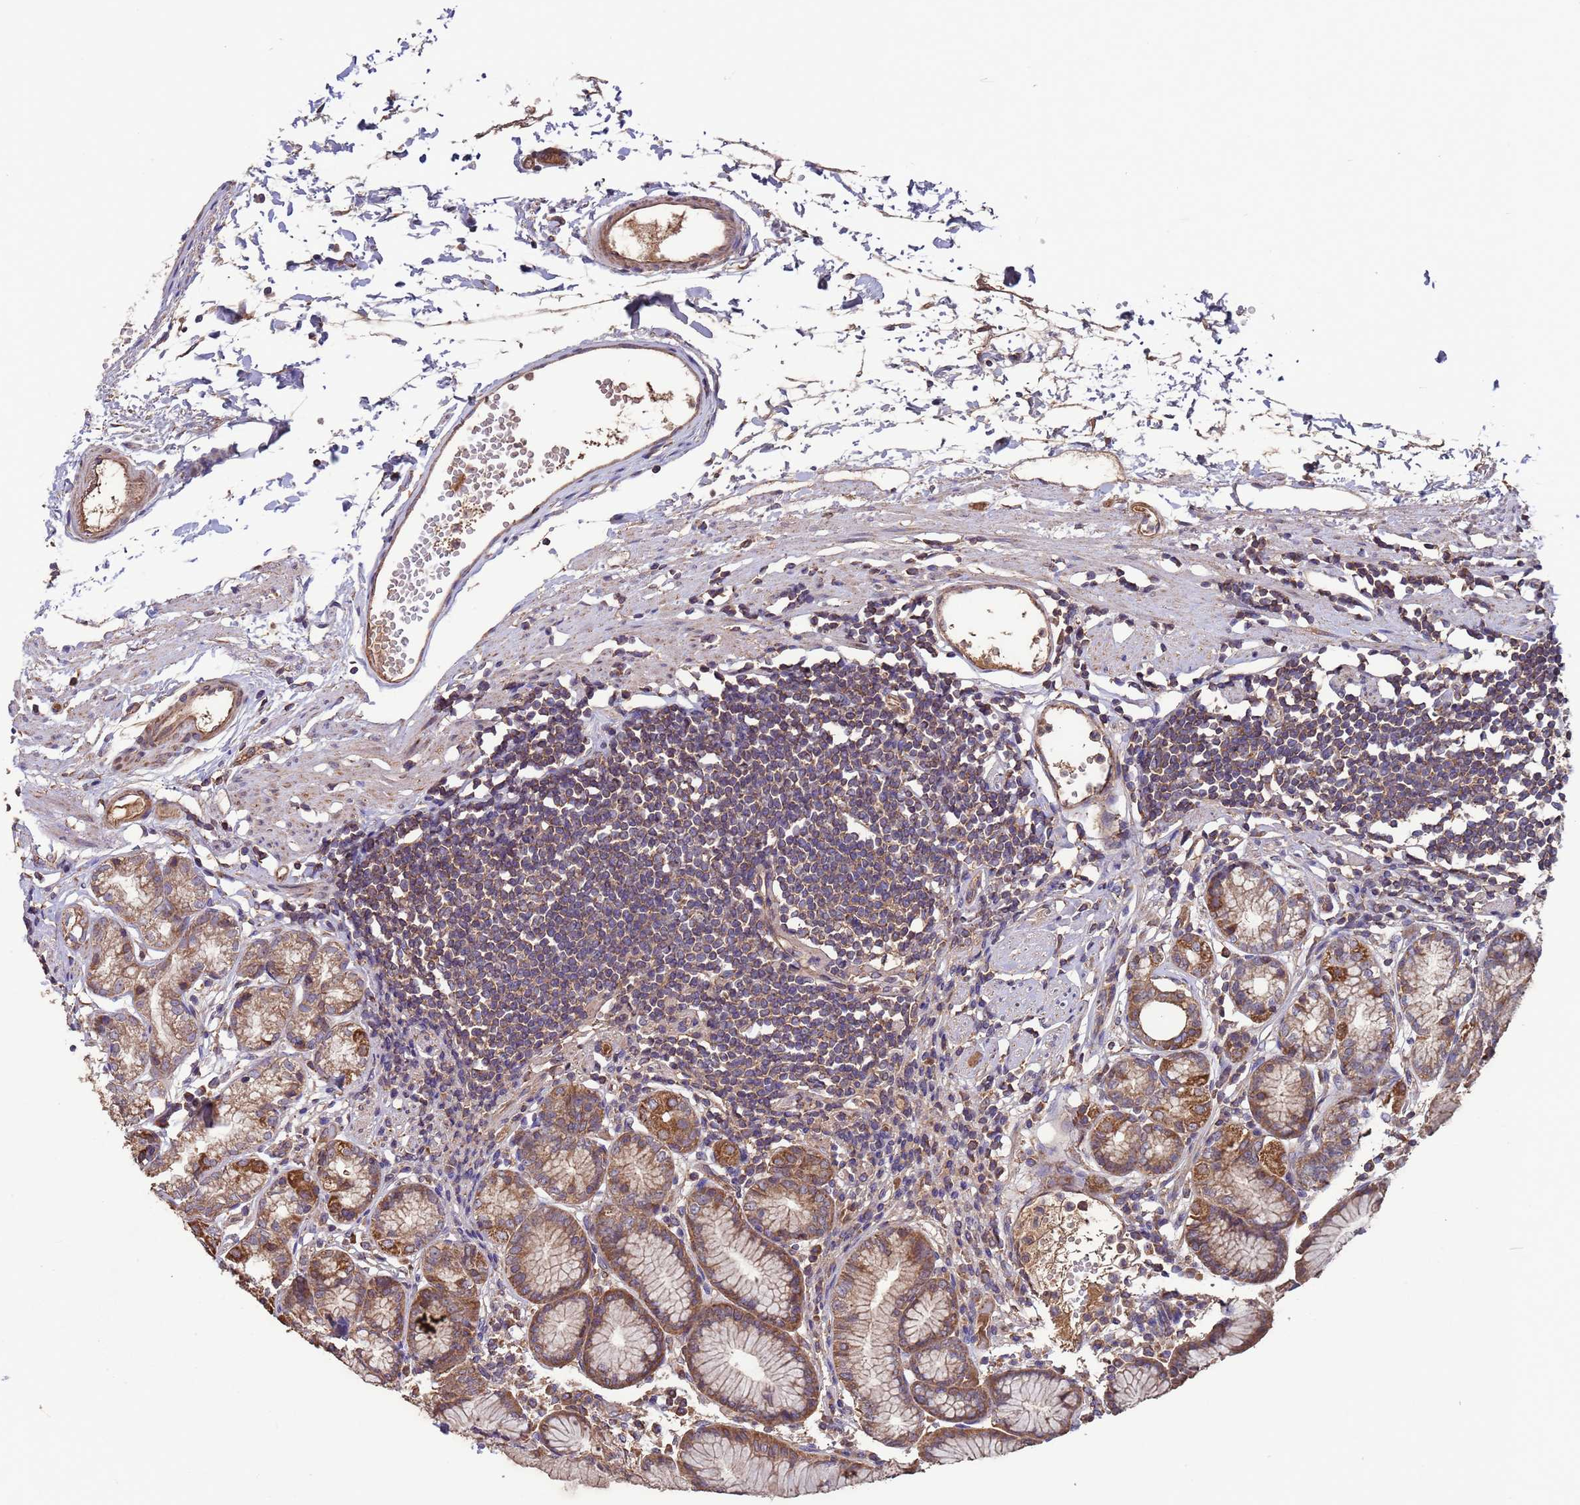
{"staining": {"intensity": "moderate", "quantity": ">75%", "location": "cytoplasmic/membranous"}, "tissue": "stomach", "cell_type": "Glandular cells", "image_type": "normal", "snomed": [{"axis": "morphology", "description": "Normal tissue, NOS"}, {"axis": "topography", "description": "Stomach"}], "caption": "Immunohistochemistry (IHC) image of benign stomach stained for a protein (brown), which demonstrates medium levels of moderate cytoplasmic/membranous expression in about >75% of glandular cells.", "gene": "EEF1AKMT1", "patient": {"sex": "female", "age": 57}}